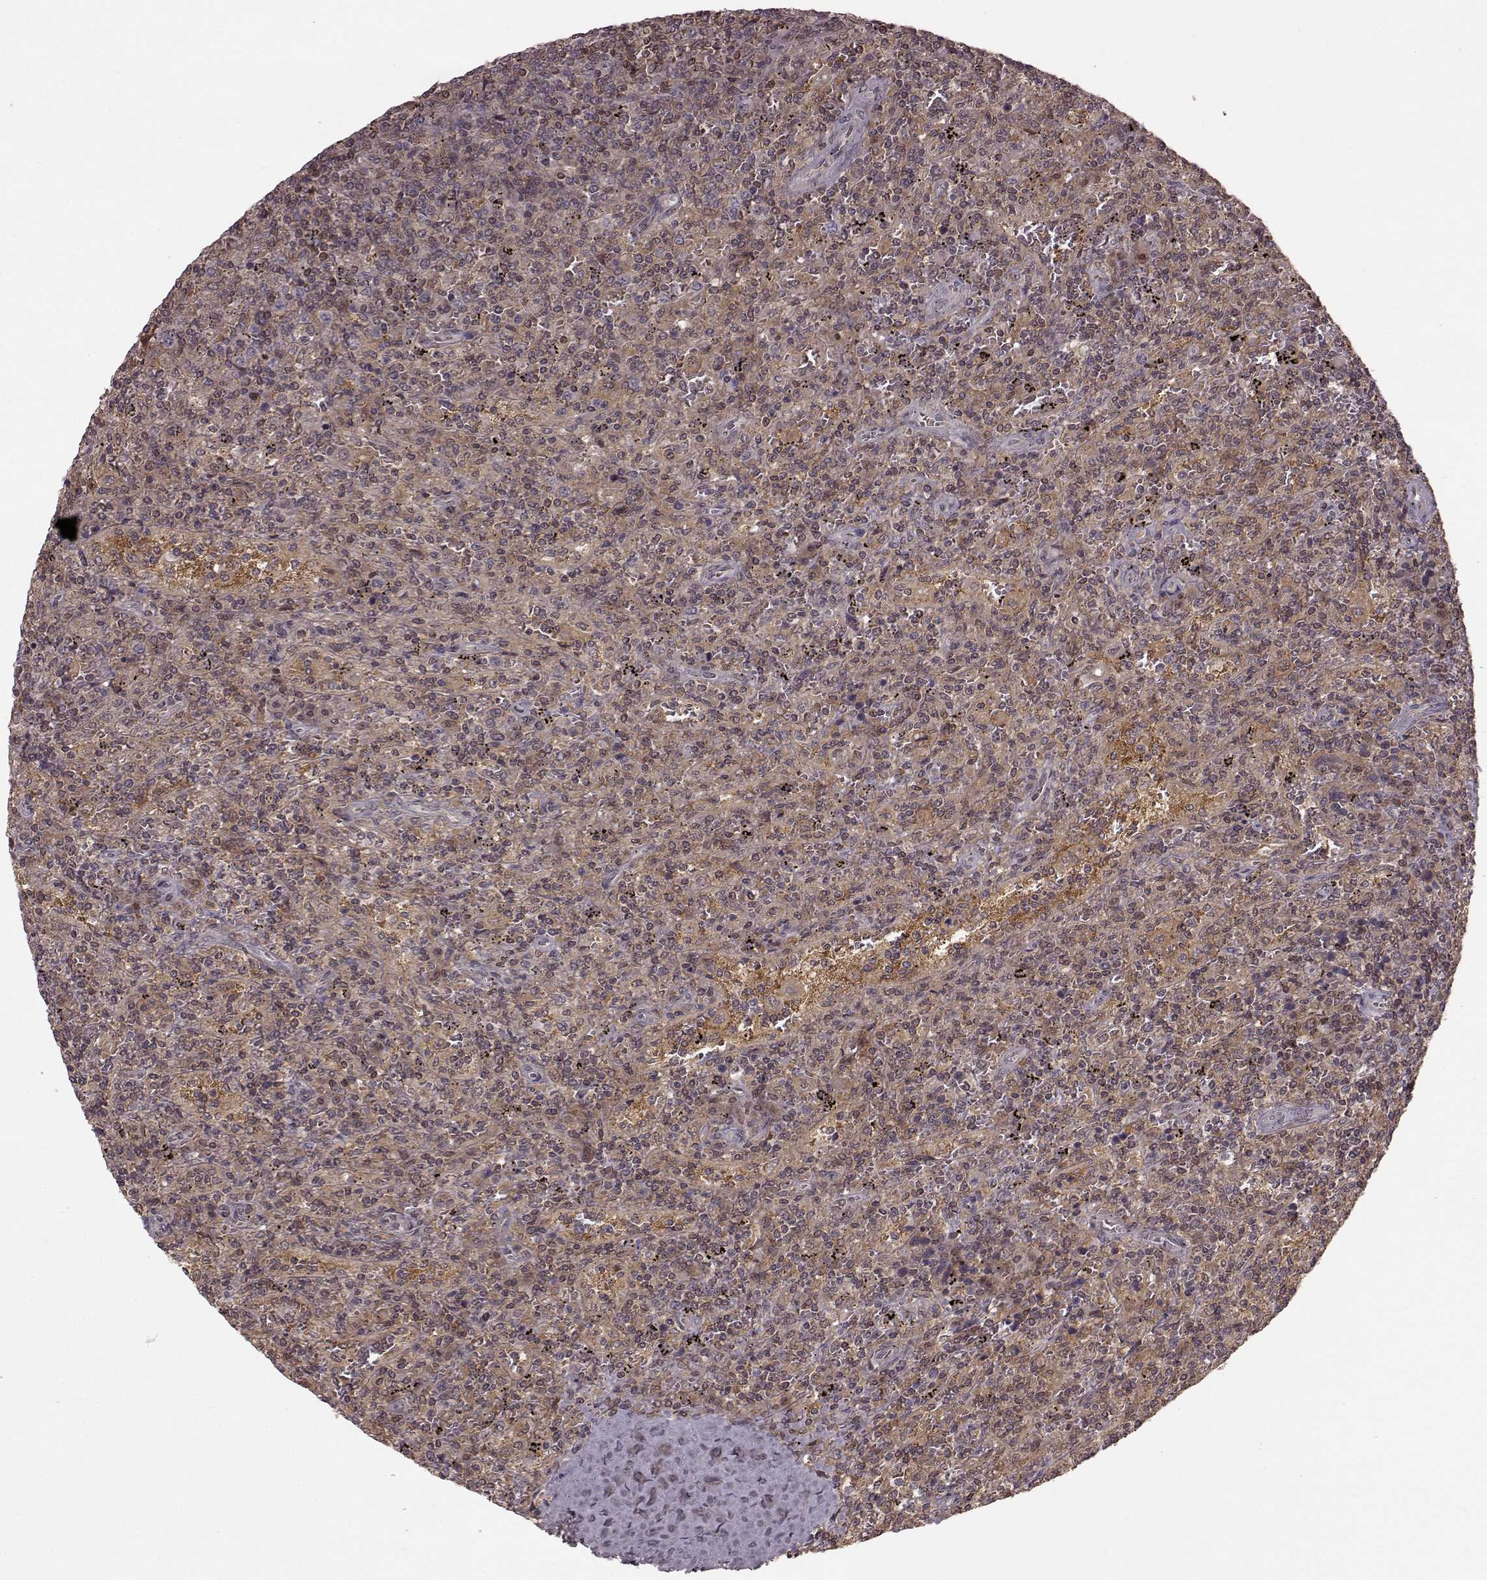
{"staining": {"intensity": "weak", "quantity": "25%-75%", "location": "cytoplasmic/membranous"}, "tissue": "lymphoma", "cell_type": "Tumor cells", "image_type": "cancer", "snomed": [{"axis": "morphology", "description": "Malignant lymphoma, non-Hodgkin's type, Low grade"}, {"axis": "topography", "description": "Spleen"}], "caption": "Protein expression analysis of human lymphoma reveals weak cytoplasmic/membranous expression in about 25%-75% of tumor cells. Using DAB (brown) and hematoxylin (blue) stains, captured at high magnification using brightfield microscopy.", "gene": "GSS", "patient": {"sex": "male", "age": 62}}